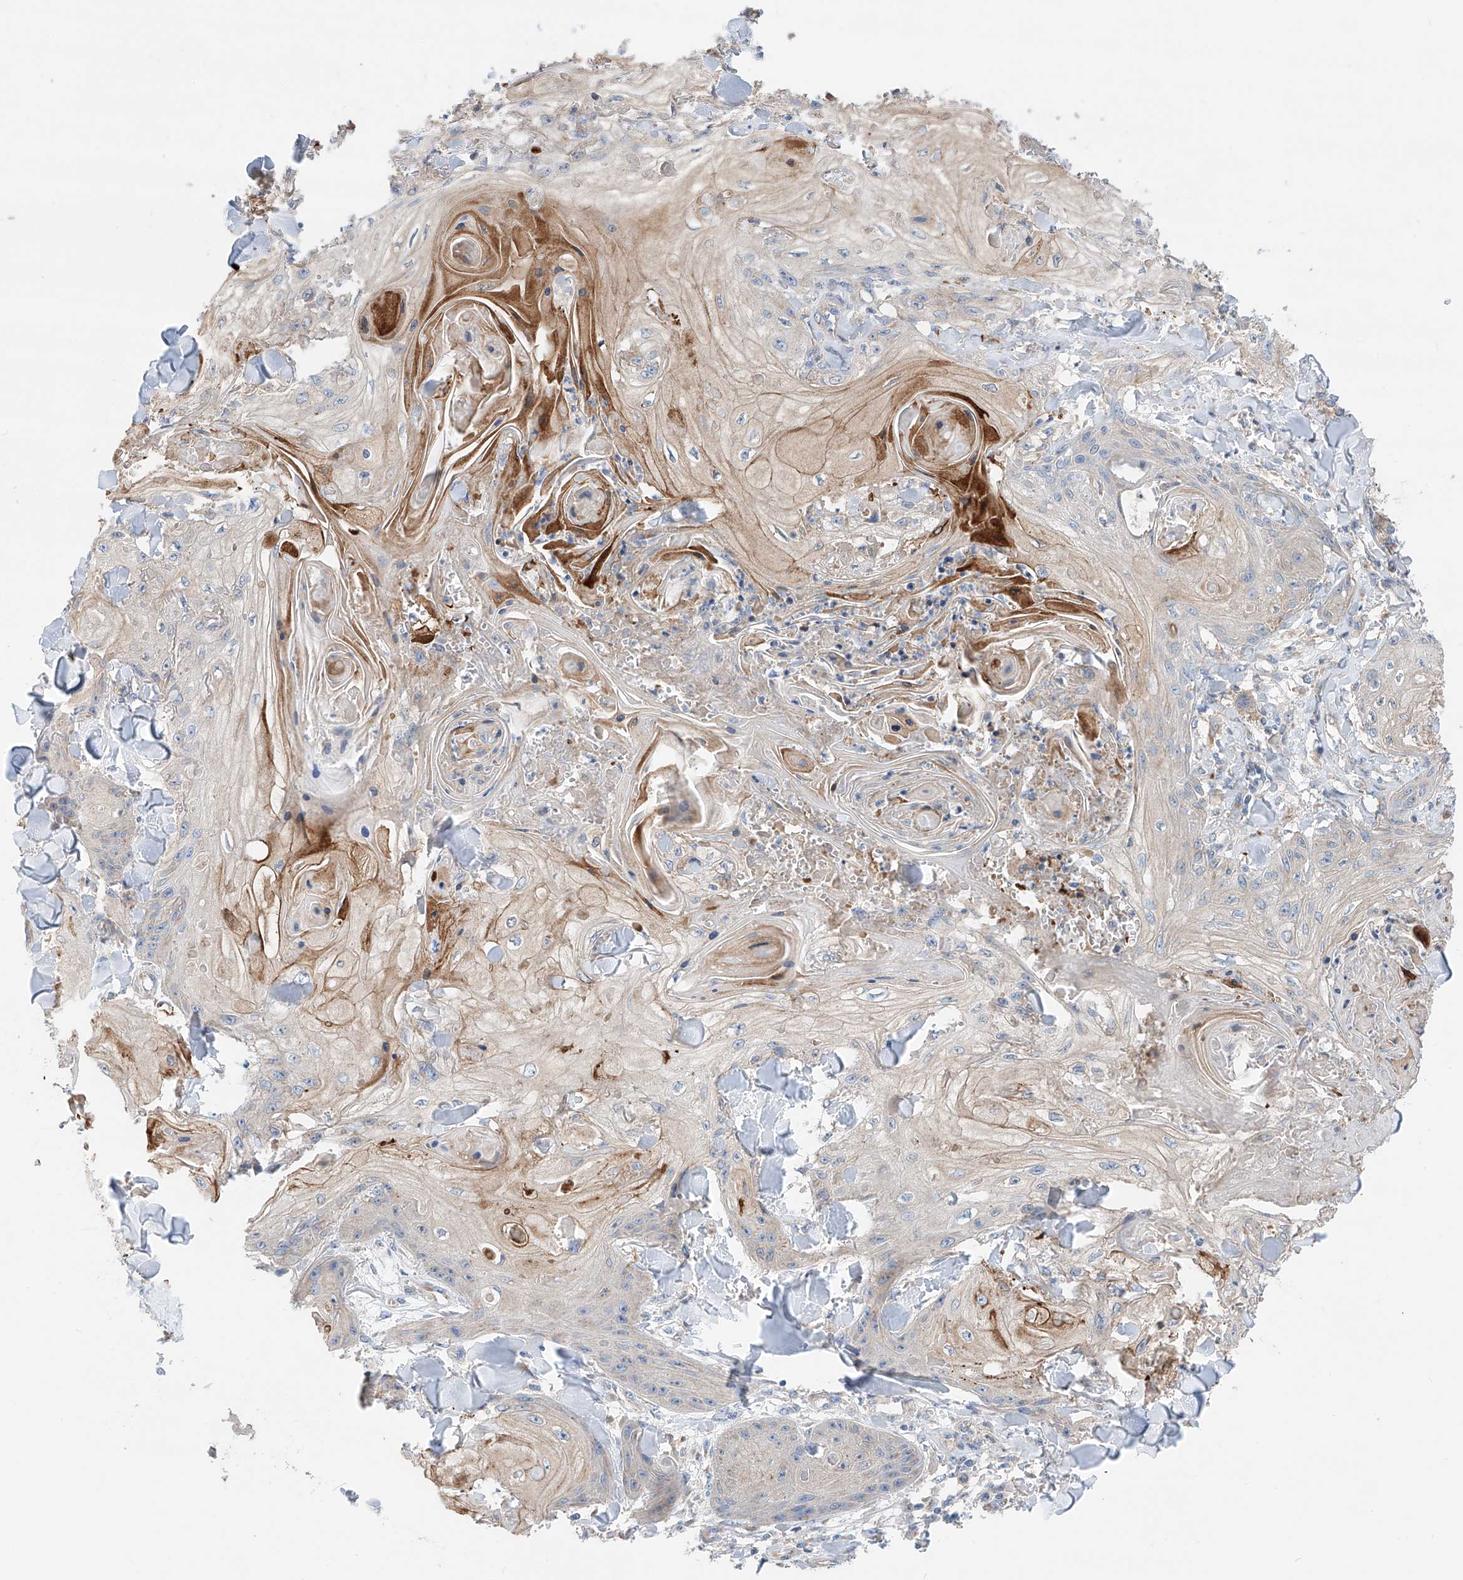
{"staining": {"intensity": "weak", "quantity": "<25%", "location": "cytoplasmic/membranous"}, "tissue": "skin cancer", "cell_type": "Tumor cells", "image_type": "cancer", "snomed": [{"axis": "morphology", "description": "Squamous cell carcinoma, NOS"}, {"axis": "topography", "description": "Skin"}], "caption": "Image shows no significant protein positivity in tumor cells of squamous cell carcinoma (skin).", "gene": "SLC22A7", "patient": {"sex": "male", "age": 74}}